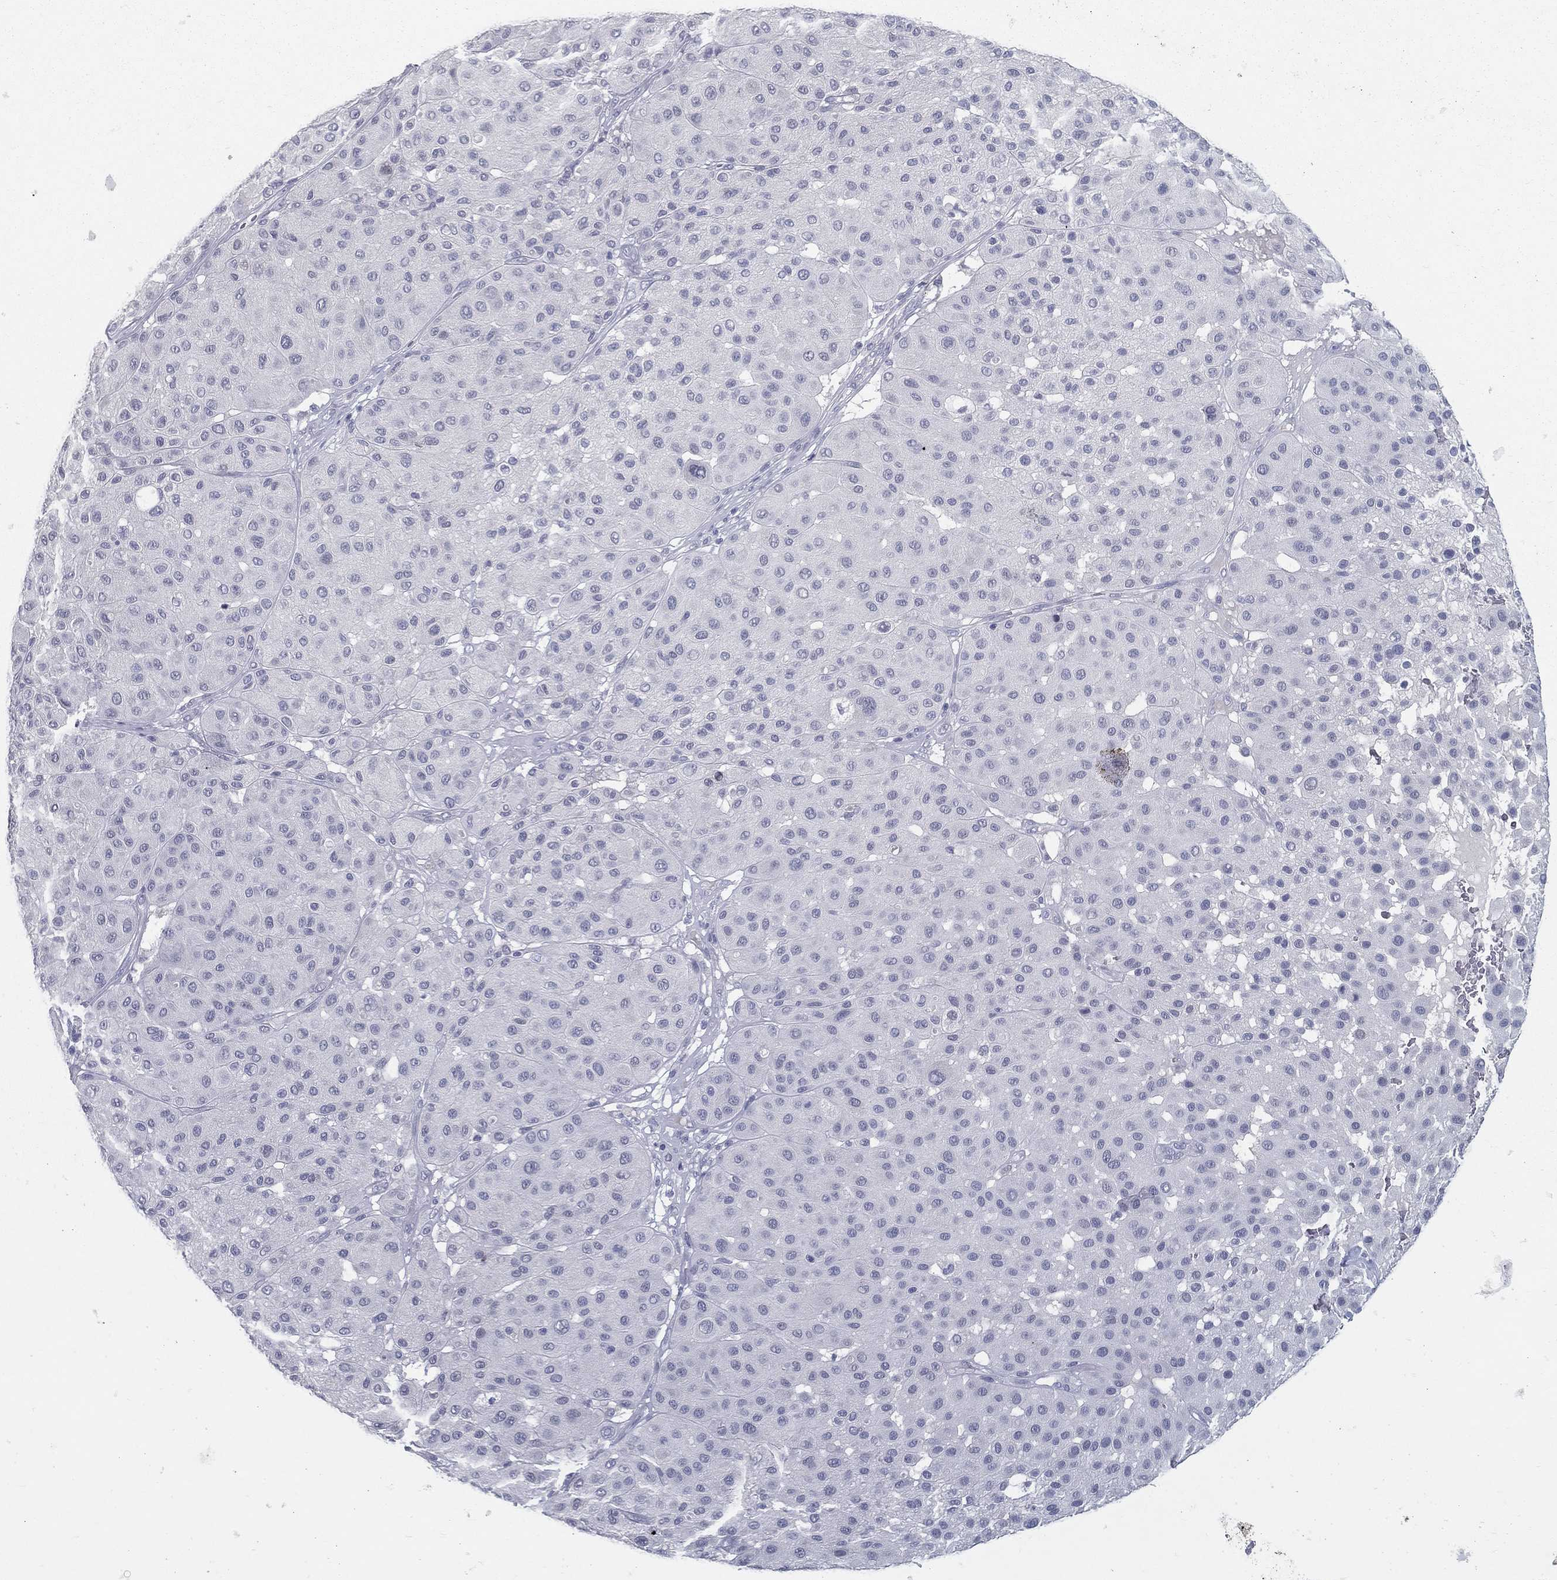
{"staining": {"intensity": "negative", "quantity": "none", "location": "none"}, "tissue": "melanoma", "cell_type": "Tumor cells", "image_type": "cancer", "snomed": [{"axis": "morphology", "description": "Malignant melanoma, Metastatic site"}, {"axis": "topography", "description": "Smooth muscle"}], "caption": "Tumor cells are negative for brown protein staining in malignant melanoma (metastatic site).", "gene": "ACE2", "patient": {"sex": "male", "age": 41}}